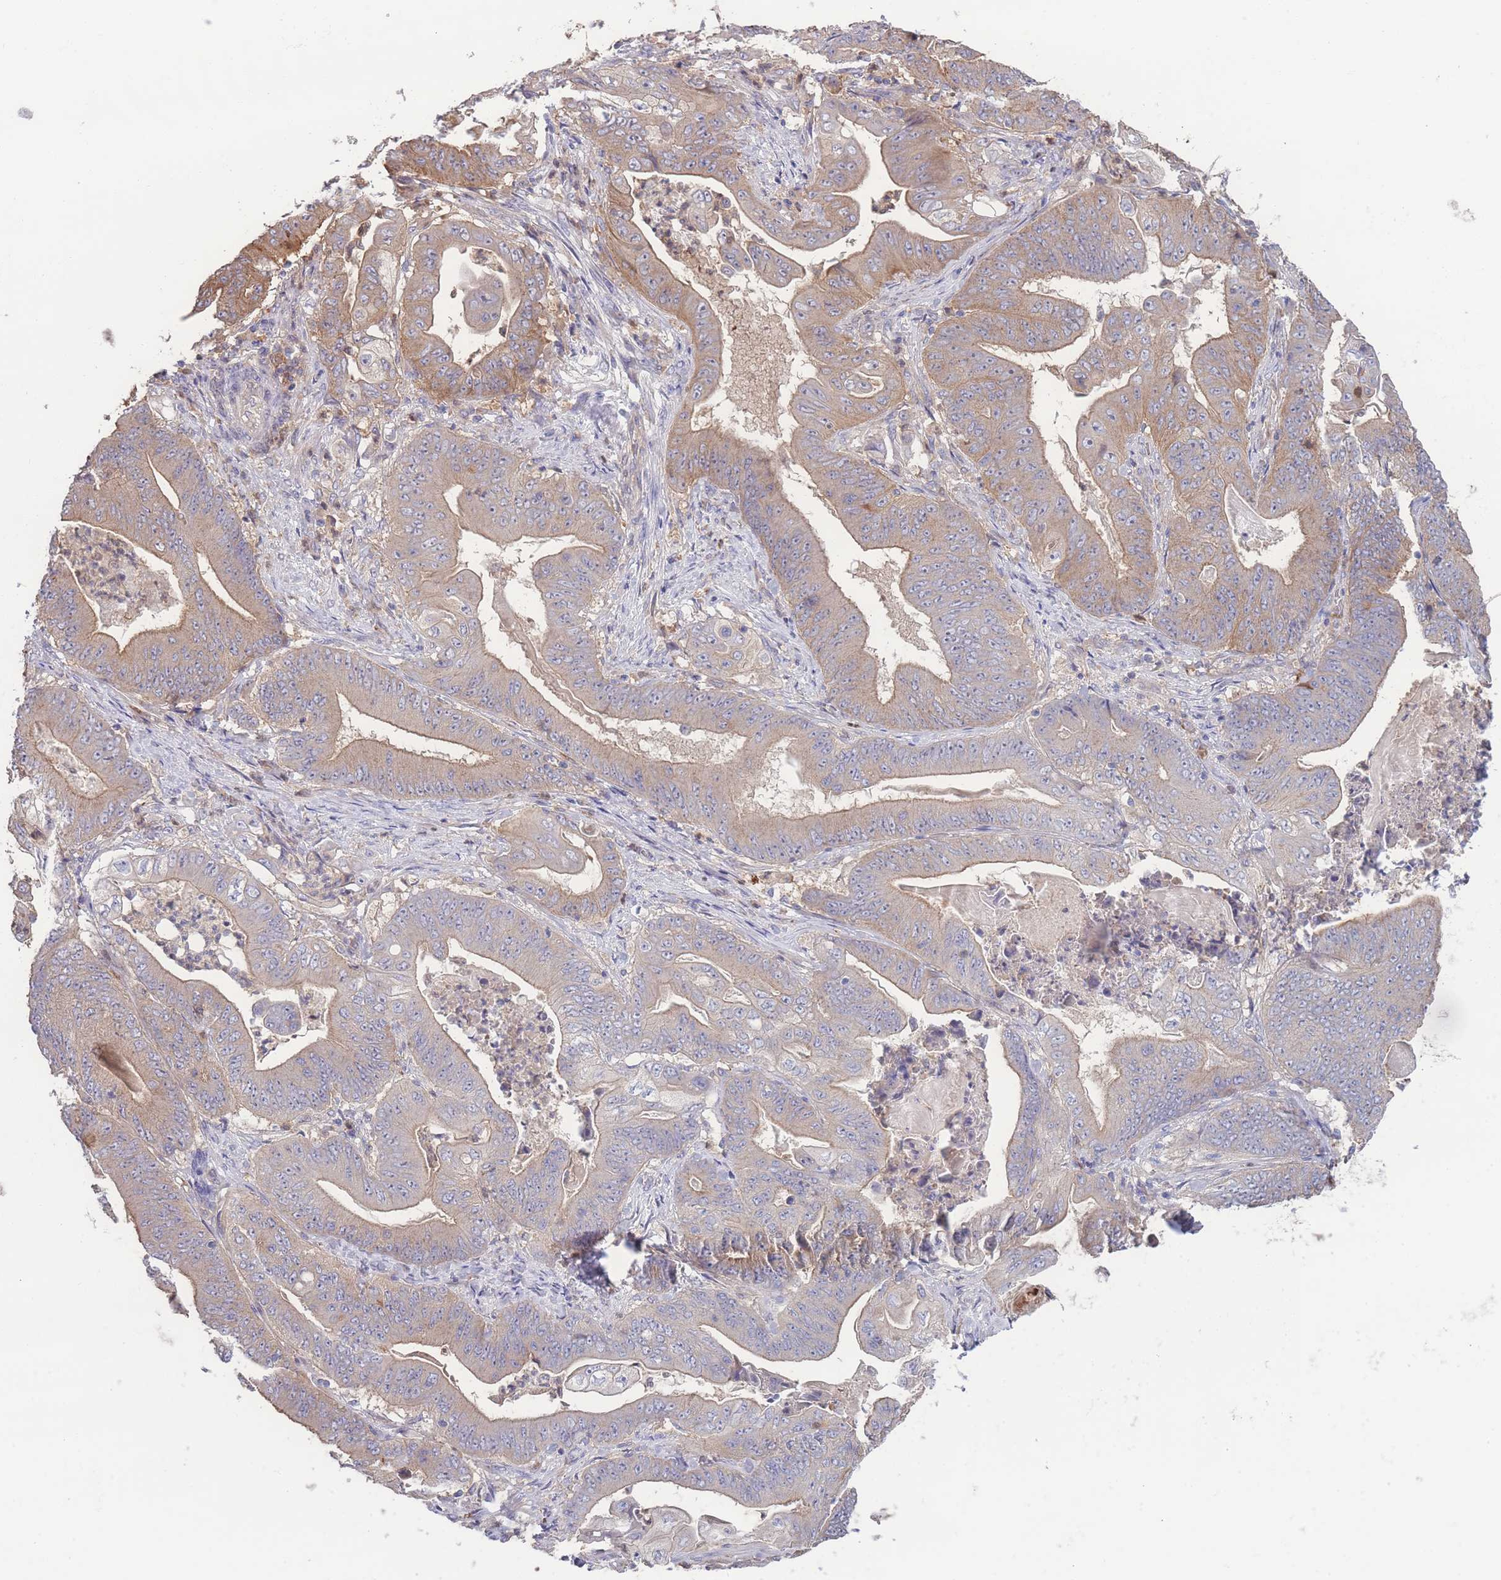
{"staining": {"intensity": "moderate", "quantity": "25%-75%", "location": "cytoplasmic/membranous"}, "tissue": "stomach cancer", "cell_type": "Tumor cells", "image_type": "cancer", "snomed": [{"axis": "morphology", "description": "Adenocarcinoma, NOS"}, {"axis": "topography", "description": "Stomach"}], "caption": "Stomach cancer (adenocarcinoma) stained with IHC exhibits moderate cytoplasmic/membranous positivity in approximately 25%-75% of tumor cells.", "gene": "STEAP3", "patient": {"sex": "female", "age": 73}}